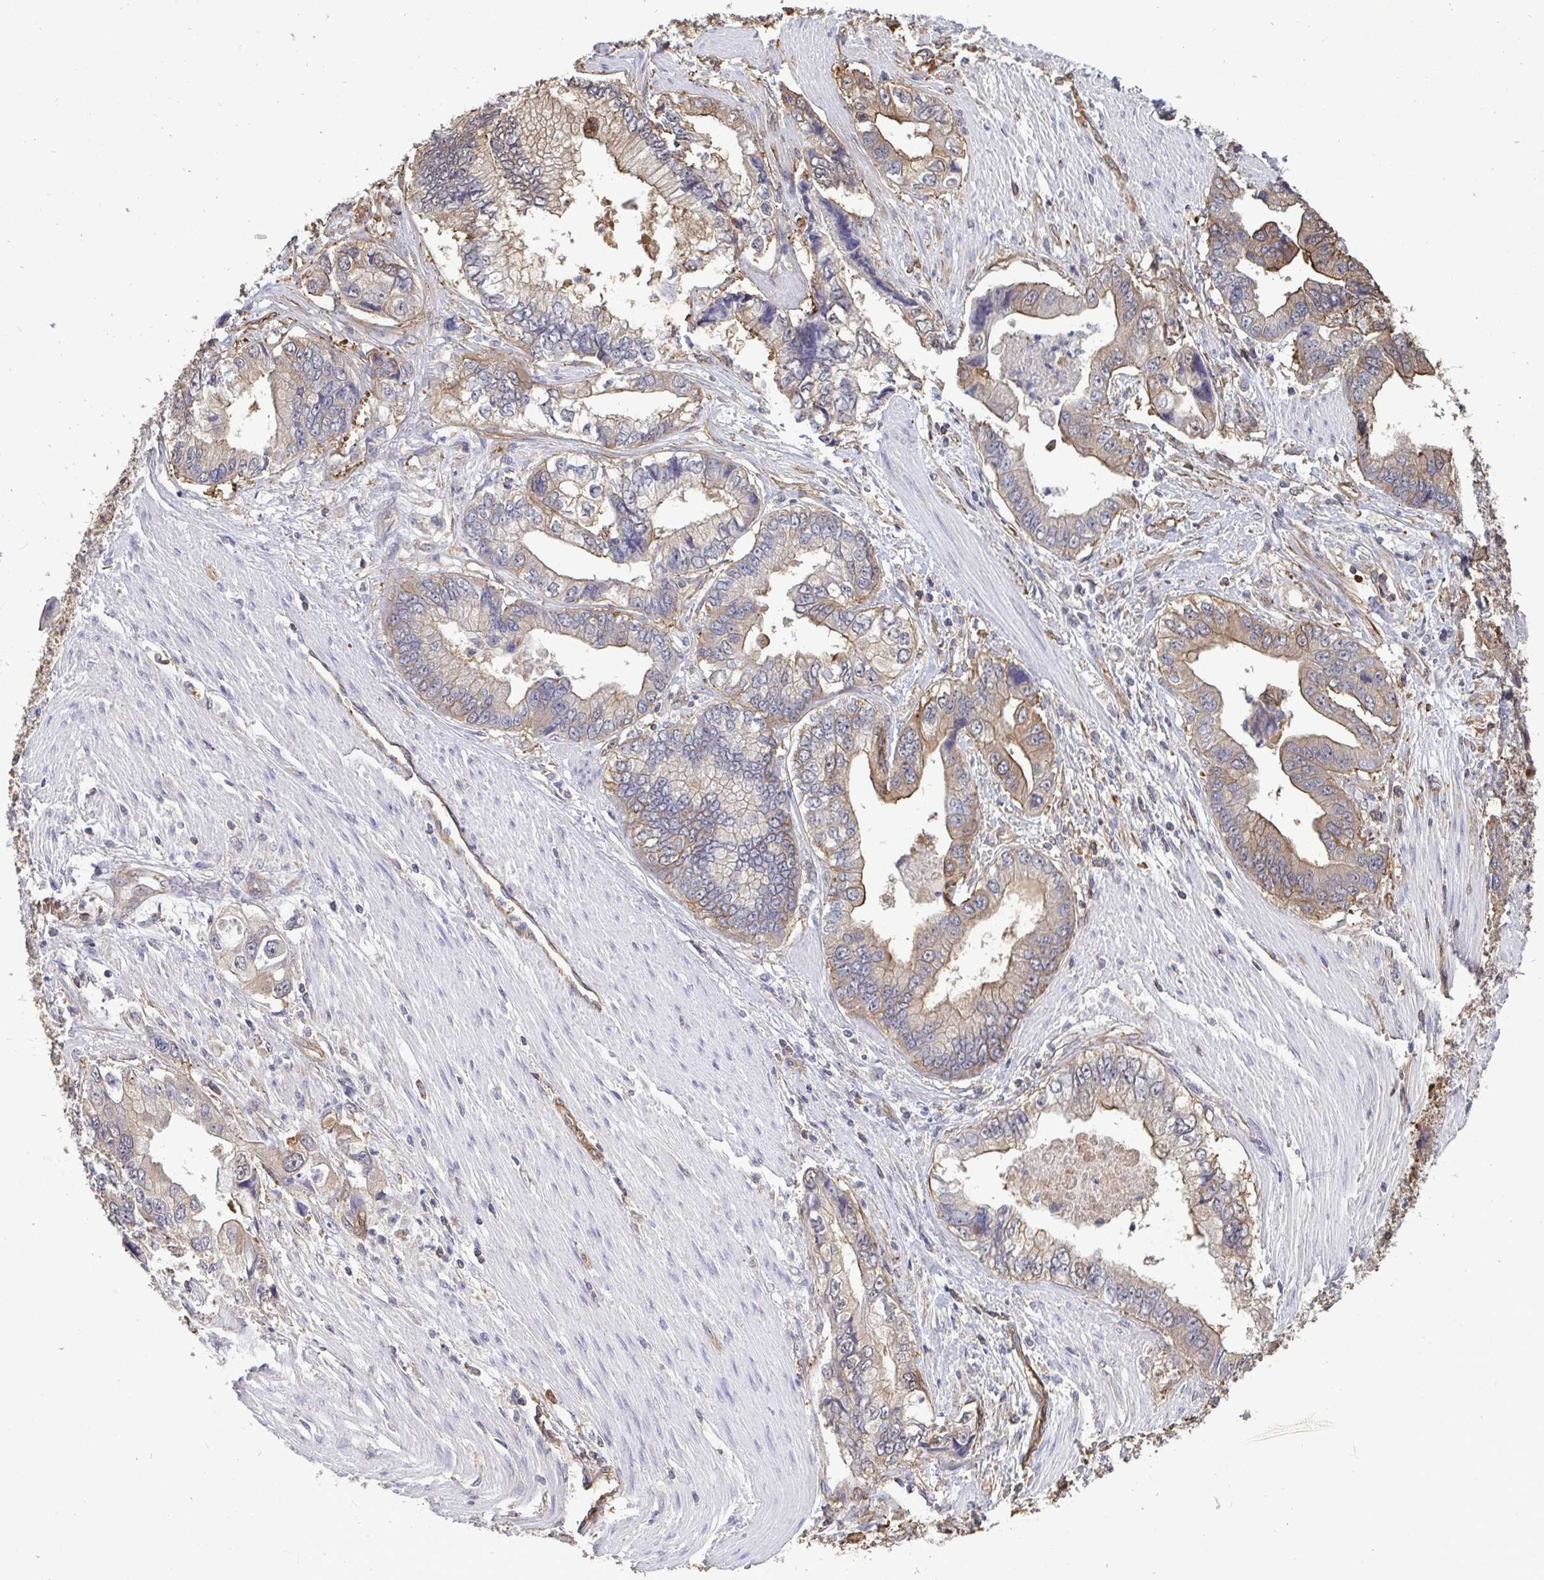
{"staining": {"intensity": "weak", "quantity": "<25%", "location": "cytoplasmic/membranous"}, "tissue": "stomach cancer", "cell_type": "Tumor cells", "image_type": "cancer", "snomed": [{"axis": "morphology", "description": "Adenocarcinoma, NOS"}, {"axis": "topography", "description": "Pancreas"}, {"axis": "topography", "description": "Stomach, upper"}], "caption": "Immunohistochemical staining of human stomach cancer demonstrates no significant expression in tumor cells.", "gene": "ISCU", "patient": {"sex": "male", "age": 77}}